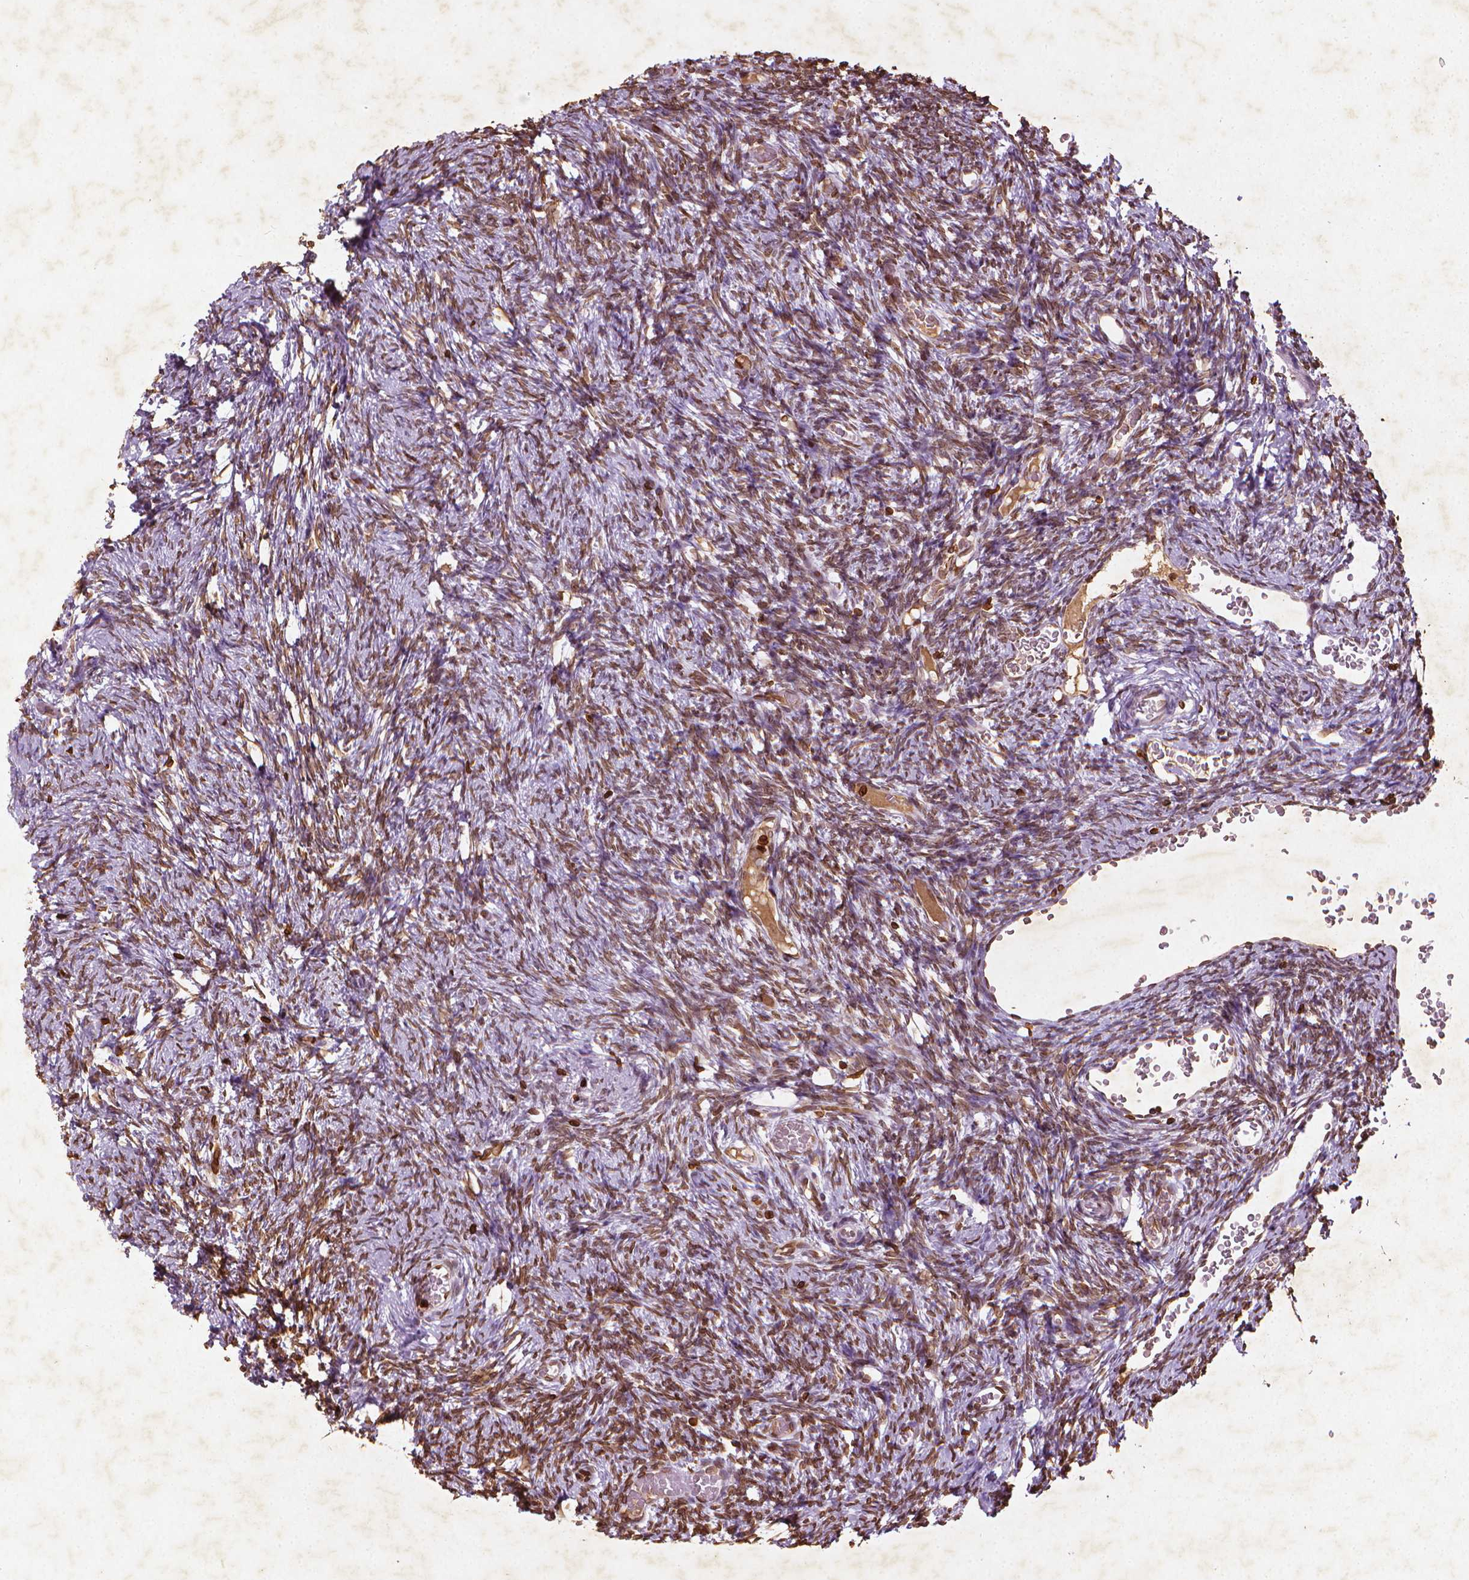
{"staining": {"intensity": "moderate", "quantity": ">75%", "location": "nuclear"}, "tissue": "ovary", "cell_type": "Follicle cells", "image_type": "normal", "snomed": [{"axis": "morphology", "description": "Normal tissue, NOS"}, {"axis": "topography", "description": "Ovary"}], "caption": "Immunohistochemical staining of normal ovary demonstrates moderate nuclear protein positivity in about >75% of follicle cells.", "gene": "LMNB1", "patient": {"sex": "female", "age": 39}}